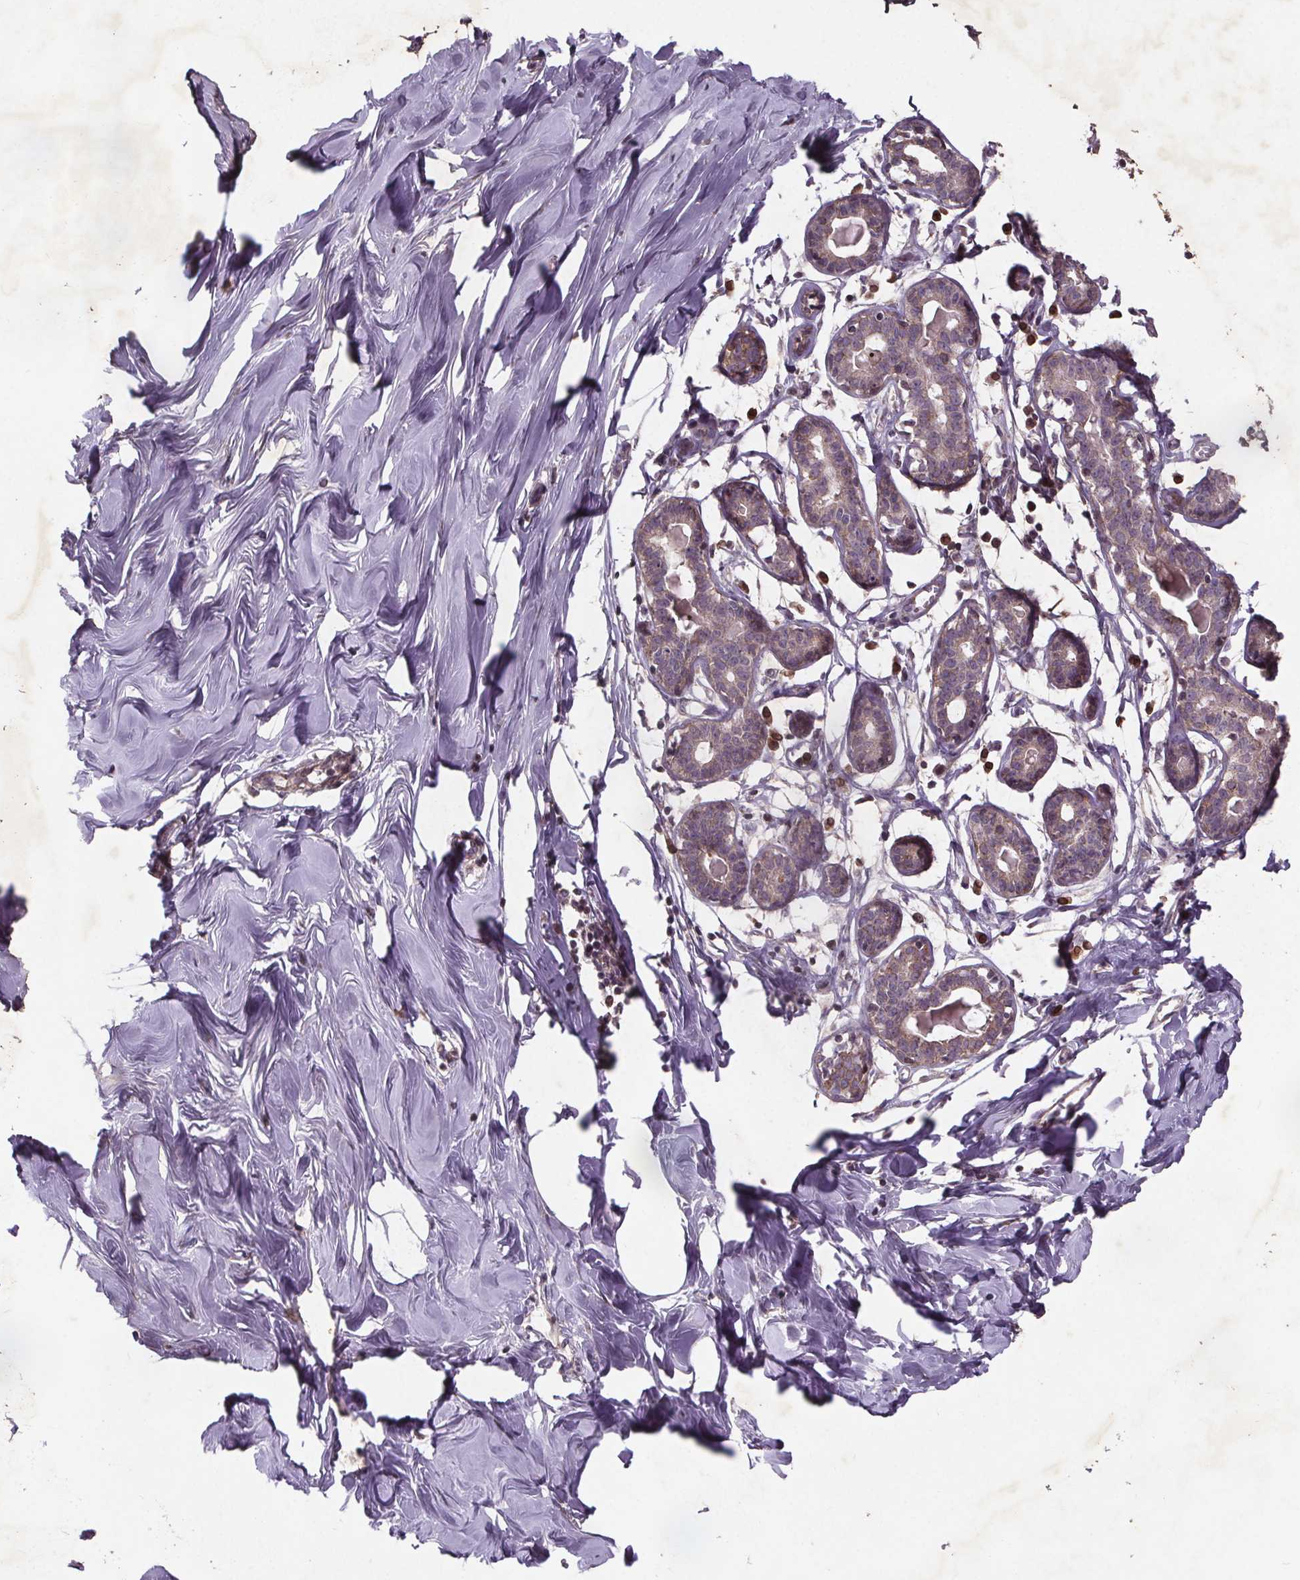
{"staining": {"intensity": "negative", "quantity": "none", "location": "none"}, "tissue": "breast", "cell_type": "Adipocytes", "image_type": "normal", "snomed": [{"axis": "morphology", "description": "Normal tissue, NOS"}, {"axis": "topography", "description": "Breast"}], "caption": "This is a micrograph of IHC staining of benign breast, which shows no staining in adipocytes. Nuclei are stained in blue.", "gene": "STRN3", "patient": {"sex": "female", "age": 27}}